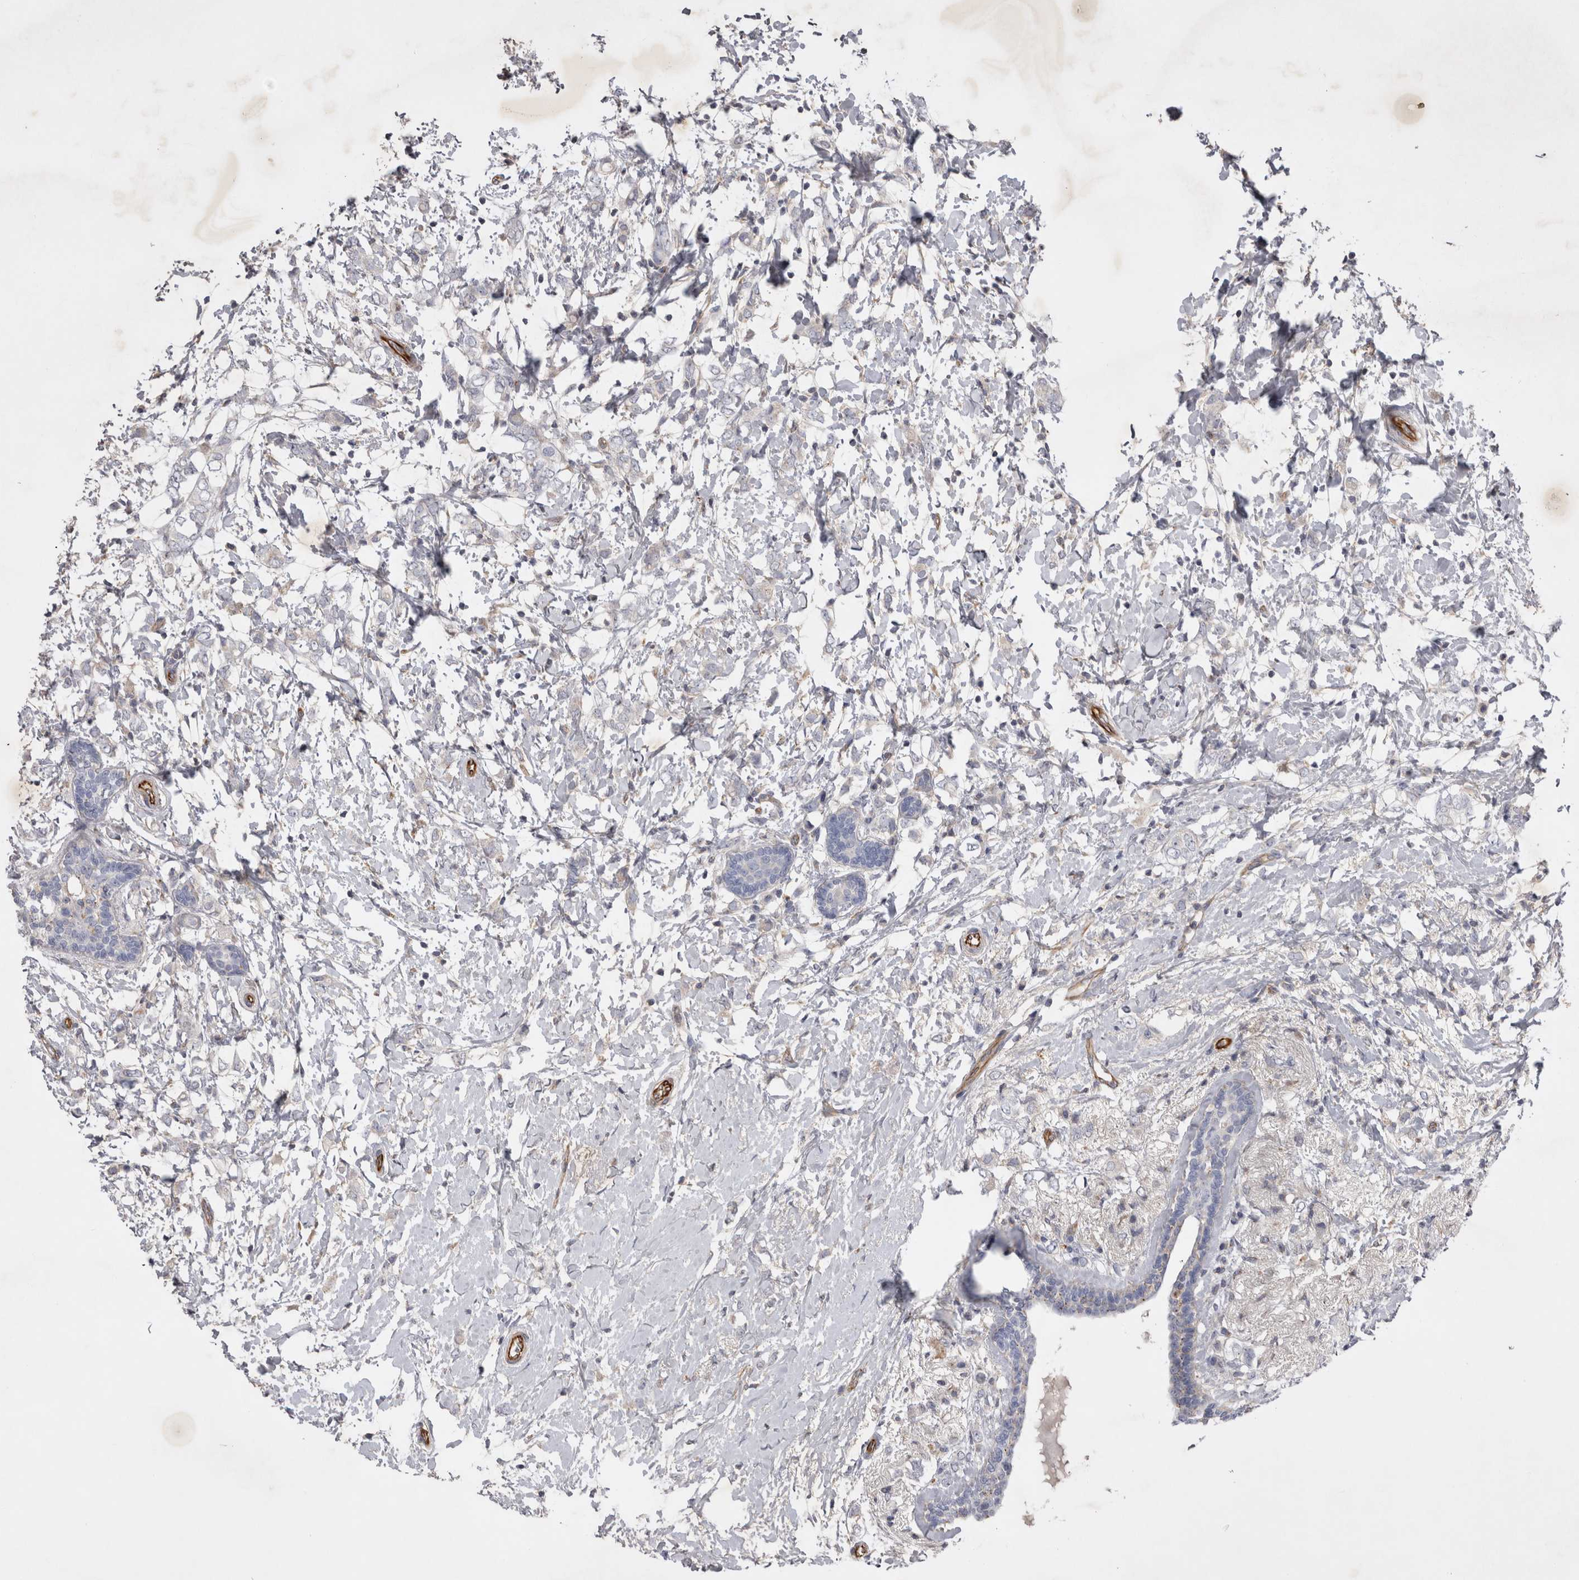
{"staining": {"intensity": "negative", "quantity": "none", "location": "none"}, "tissue": "breast cancer", "cell_type": "Tumor cells", "image_type": "cancer", "snomed": [{"axis": "morphology", "description": "Normal tissue, NOS"}, {"axis": "morphology", "description": "Lobular carcinoma"}, {"axis": "topography", "description": "Breast"}], "caption": "There is no significant expression in tumor cells of breast cancer (lobular carcinoma).", "gene": "STRADB", "patient": {"sex": "female", "age": 47}}